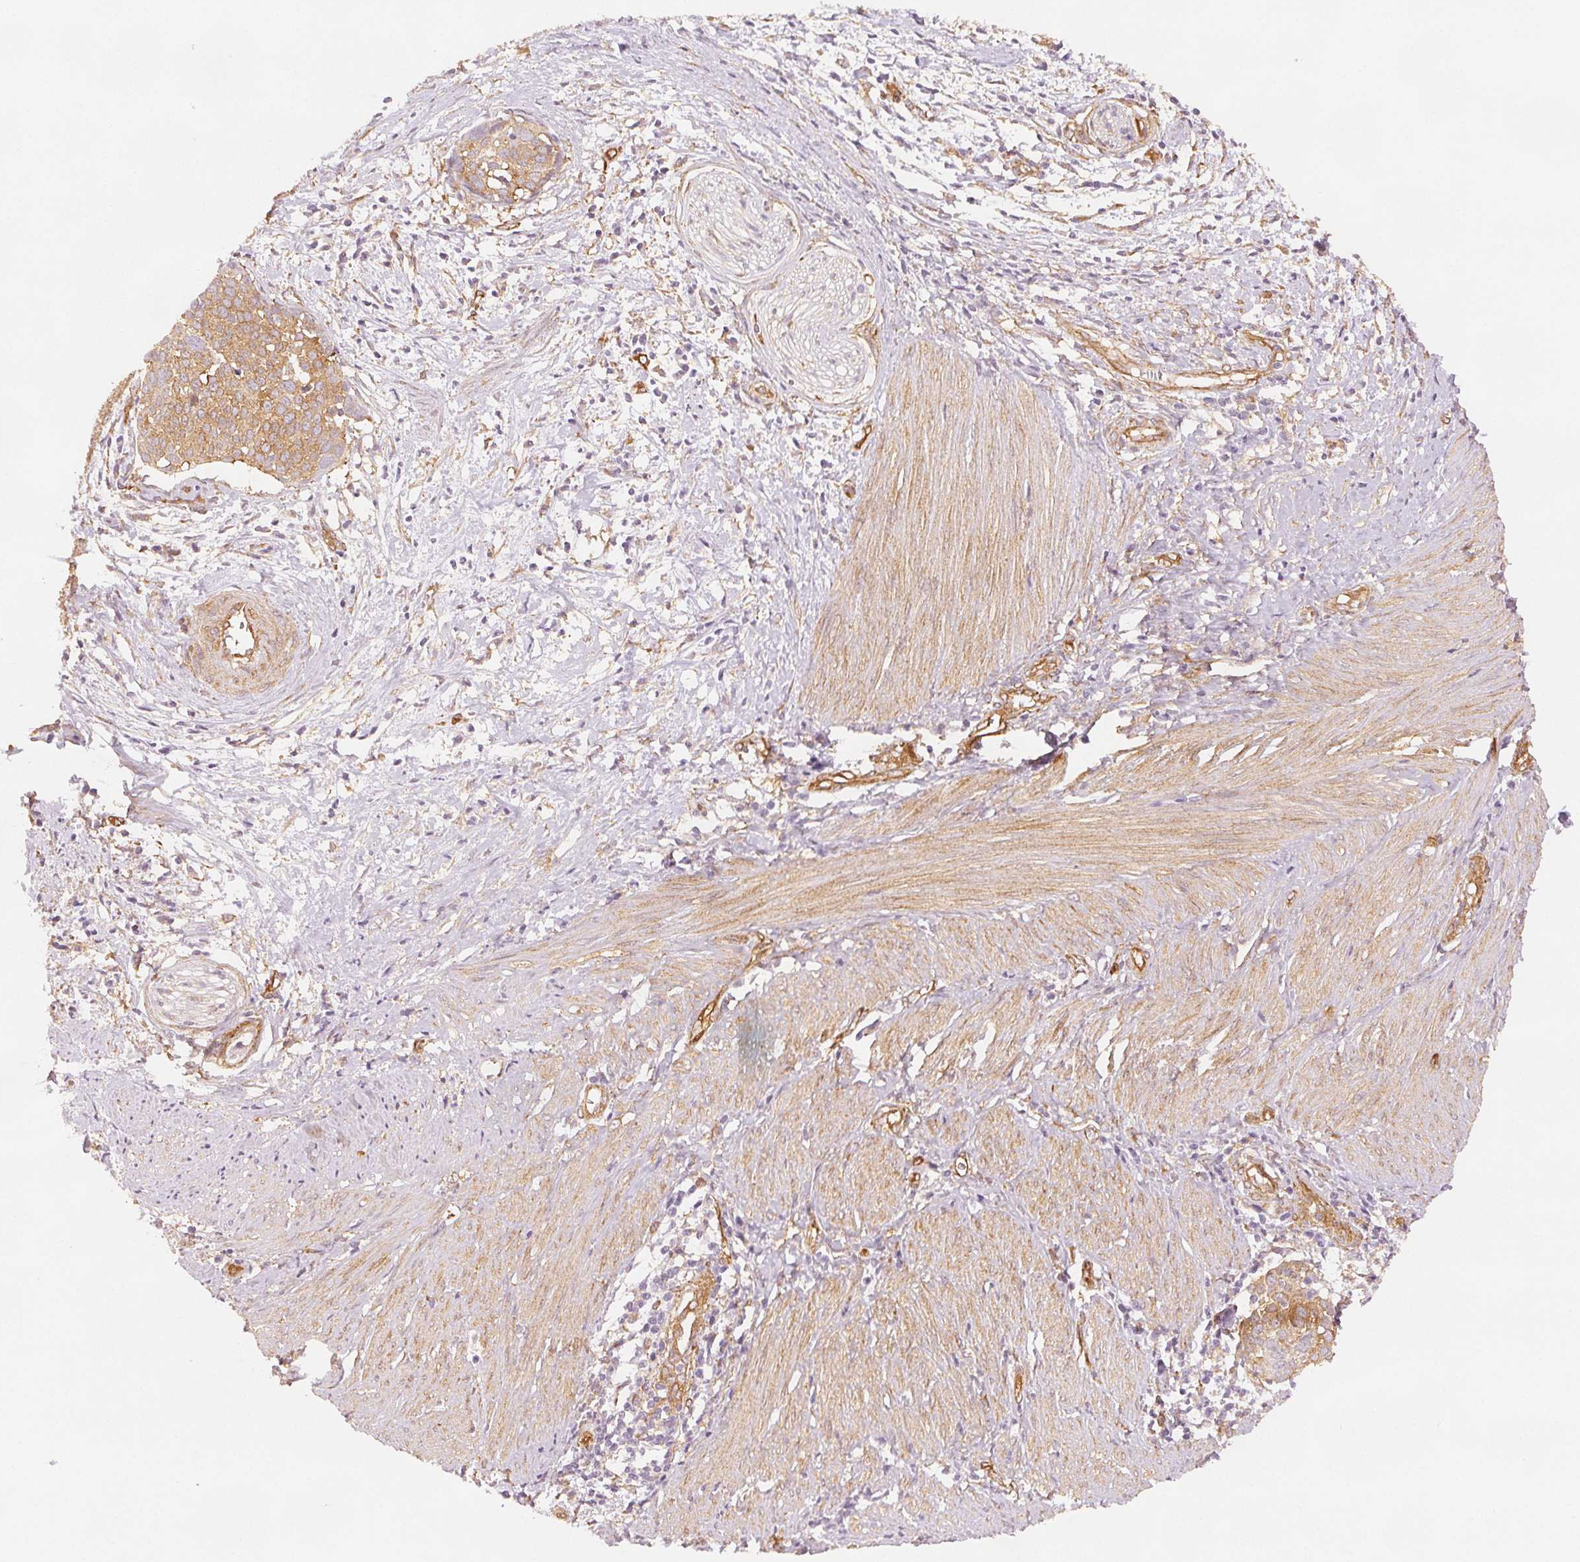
{"staining": {"intensity": "moderate", "quantity": ">75%", "location": "cytoplasmic/membranous"}, "tissue": "cervical cancer", "cell_type": "Tumor cells", "image_type": "cancer", "snomed": [{"axis": "morphology", "description": "Squamous cell carcinoma, NOS"}, {"axis": "topography", "description": "Cervix"}], "caption": "Human cervical squamous cell carcinoma stained for a protein (brown) reveals moderate cytoplasmic/membranous positive positivity in about >75% of tumor cells.", "gene": "DIAPH2", "patient": {"sex": "female", "age": 39}}